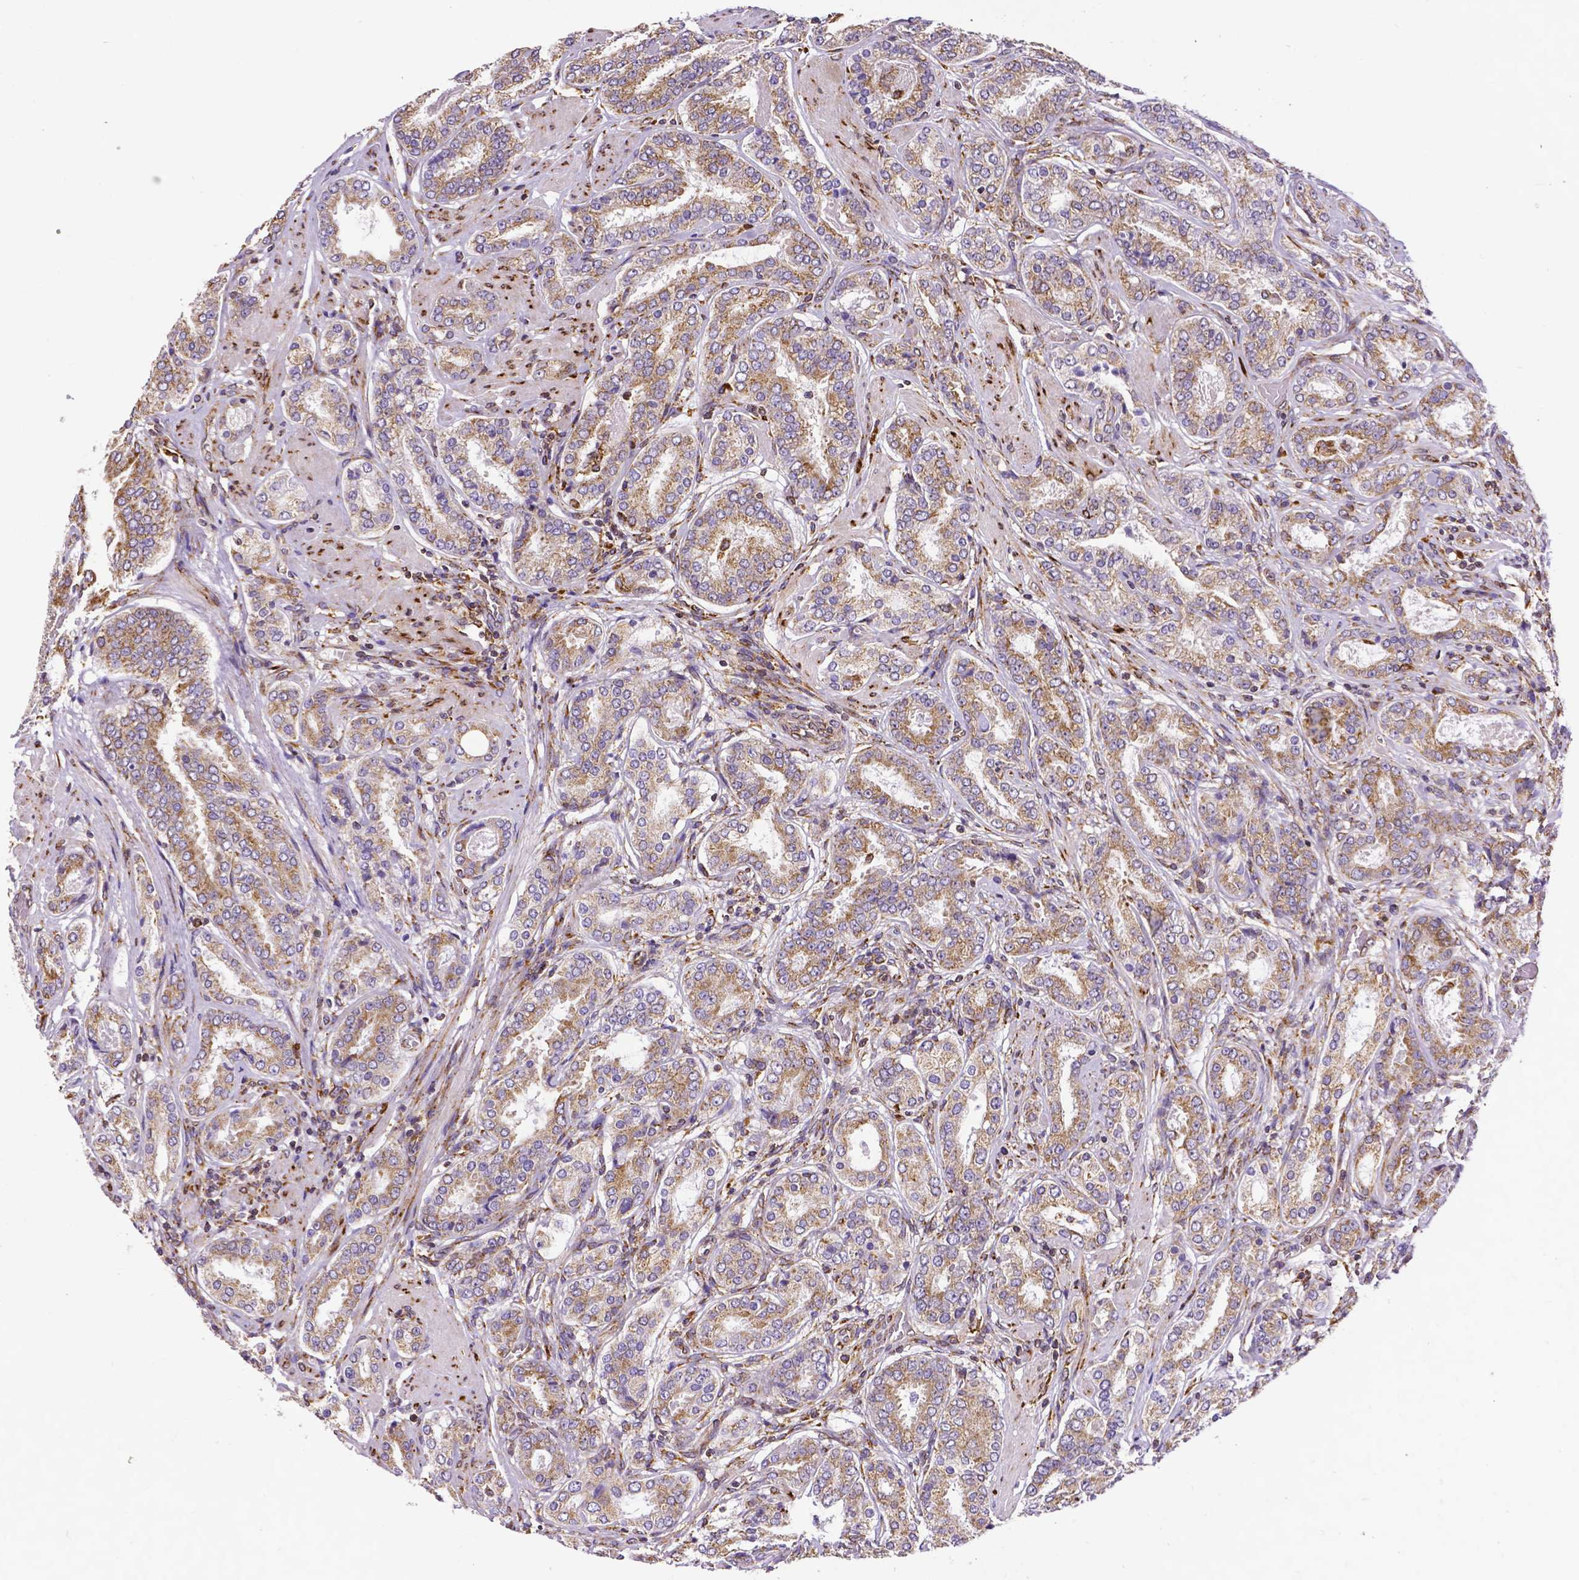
{"staining": {"intensity": "moderate", "quantity": ">75%", "location": "cytoplasmic/membranous"}, "tissue": "prostate cancer", "cell_type": "Tumor cells", "image_type": "cancer", "snomed": [{"axis": "morphology", "description": "Adenocarcinoma, High grade"}, {"axis": "topography", "description": "Prostate"}], "caption": "The immunohistochemical stain shows moderate cytoplasmic/membranous staining in tumor cells of prostate cancer (high-grade adenocarcinoma) tissue.", "gene": "MTDH", "patient": {"sex": "male", "age": 63}}